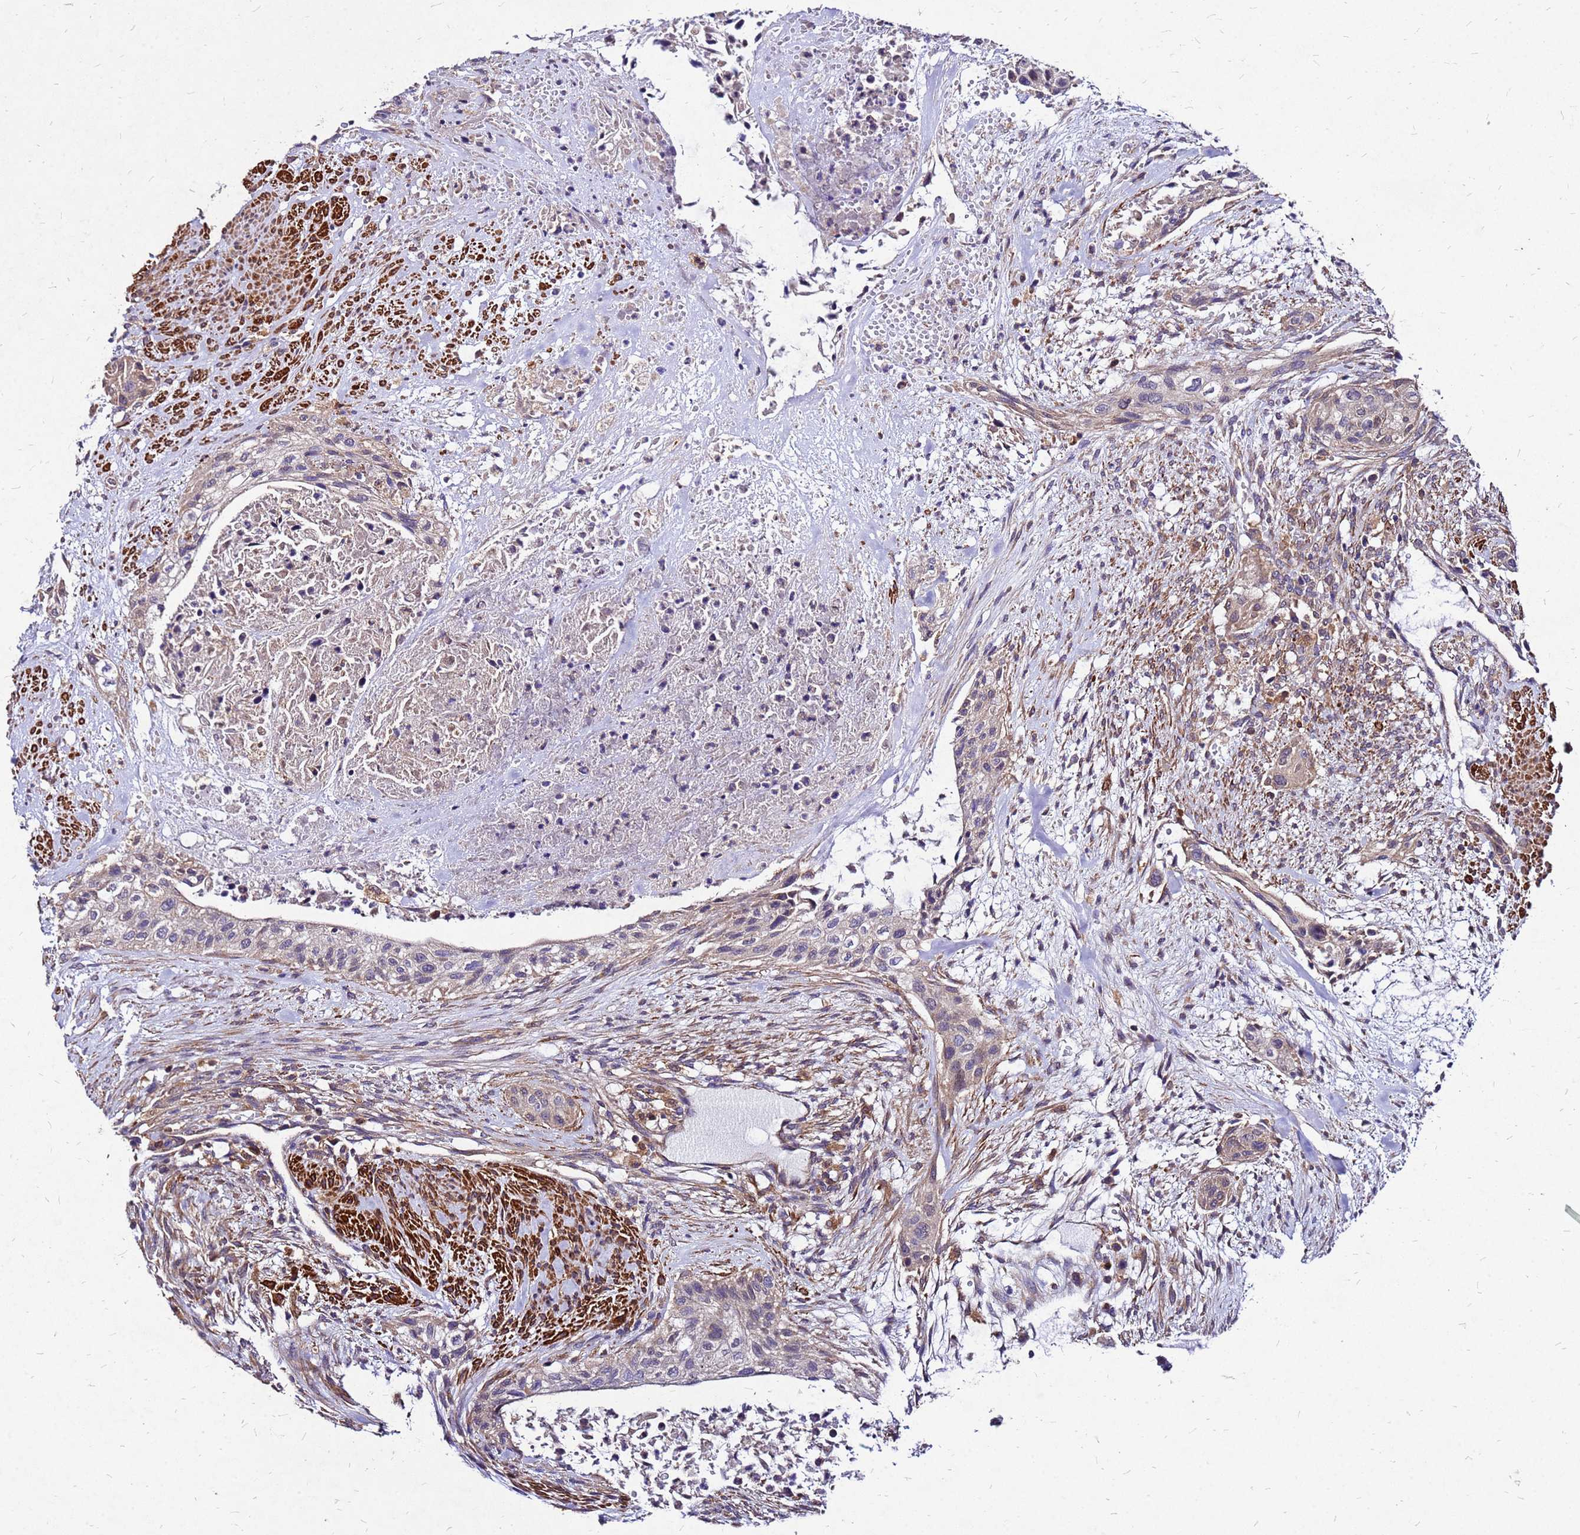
{"staining": {"intensity": "weak", "quantity": "<25%", "location": "cytoplasmic/membranous"}, "tissue": "urothelial cancer", "cell_type": "Tumor cells", "image_type": "cancer", "snomed": [{"axis": "morphology", "description": "Urothelial carcinoma, High grade"}, {"axis": "topography", "description": "Urinary bladder"}], "caption": "Immunohistochemistry image of human urothelial cancer stained for a protein (brown), which shows no positivity in tumor cells. Nuclei are stained in blue.", "gene": "DUSP23", "patient": {"sex": "male", "age": 35}}